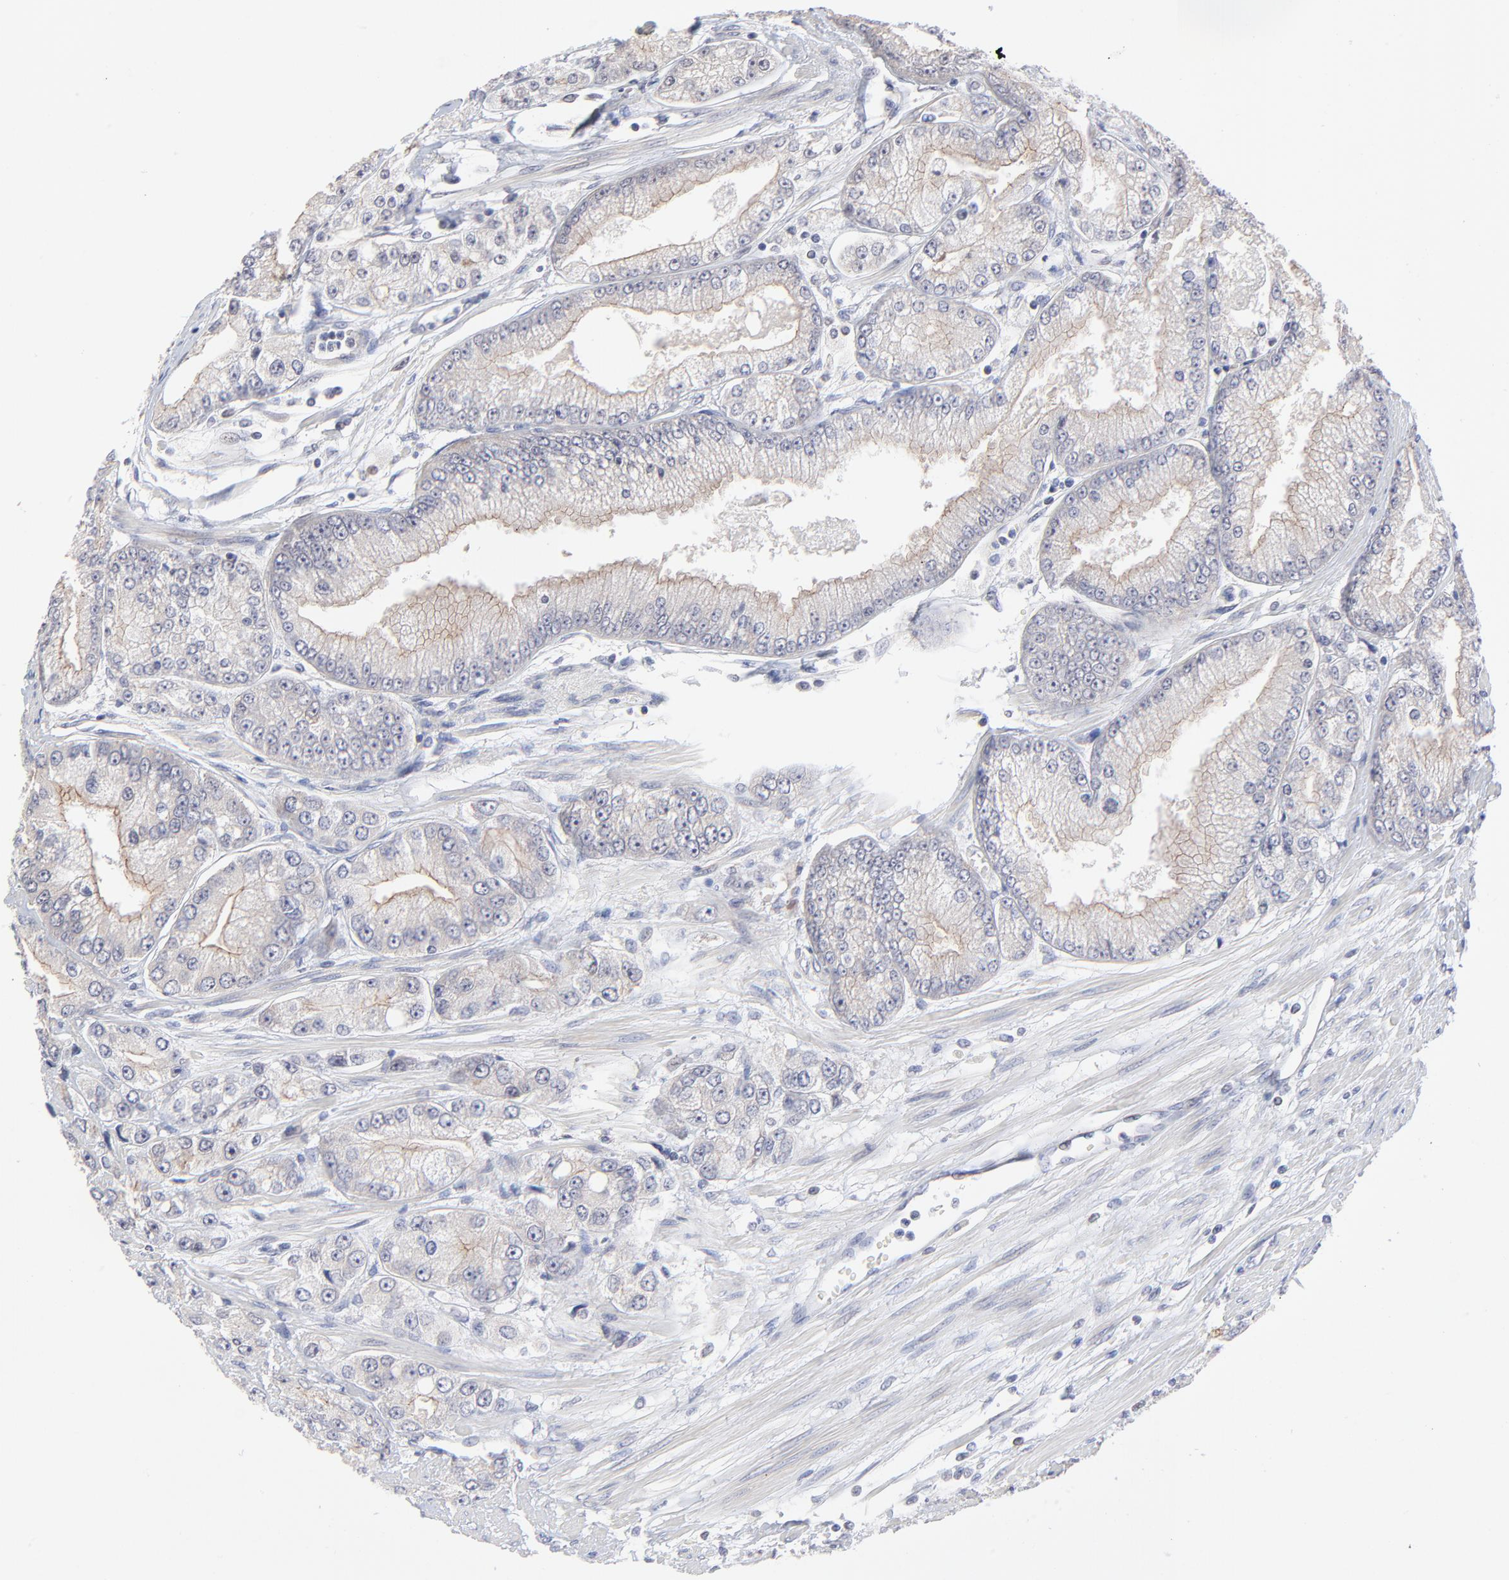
{"staining": {"intensity": "weak", "quantity": "<25%", "location": "cytoplasmic/membranous"}, "tissue": "prostate cancer", "cell_type": "Tumor cells", "image_type": "cancer", "snomed": [{"axis": "morphology", "description": "Adenocarcinoma, Medium grade"}, {"axis": "topography", "description": "Prostate"}], "caption": "The micrograph displays no significant expression in tumor cells of prostate cancer (medium-grade adenocarcinoma). (DAB IHC, high magnification).", "gene": "FBXO8", "patient": {"sex": "male", "age": 72}}